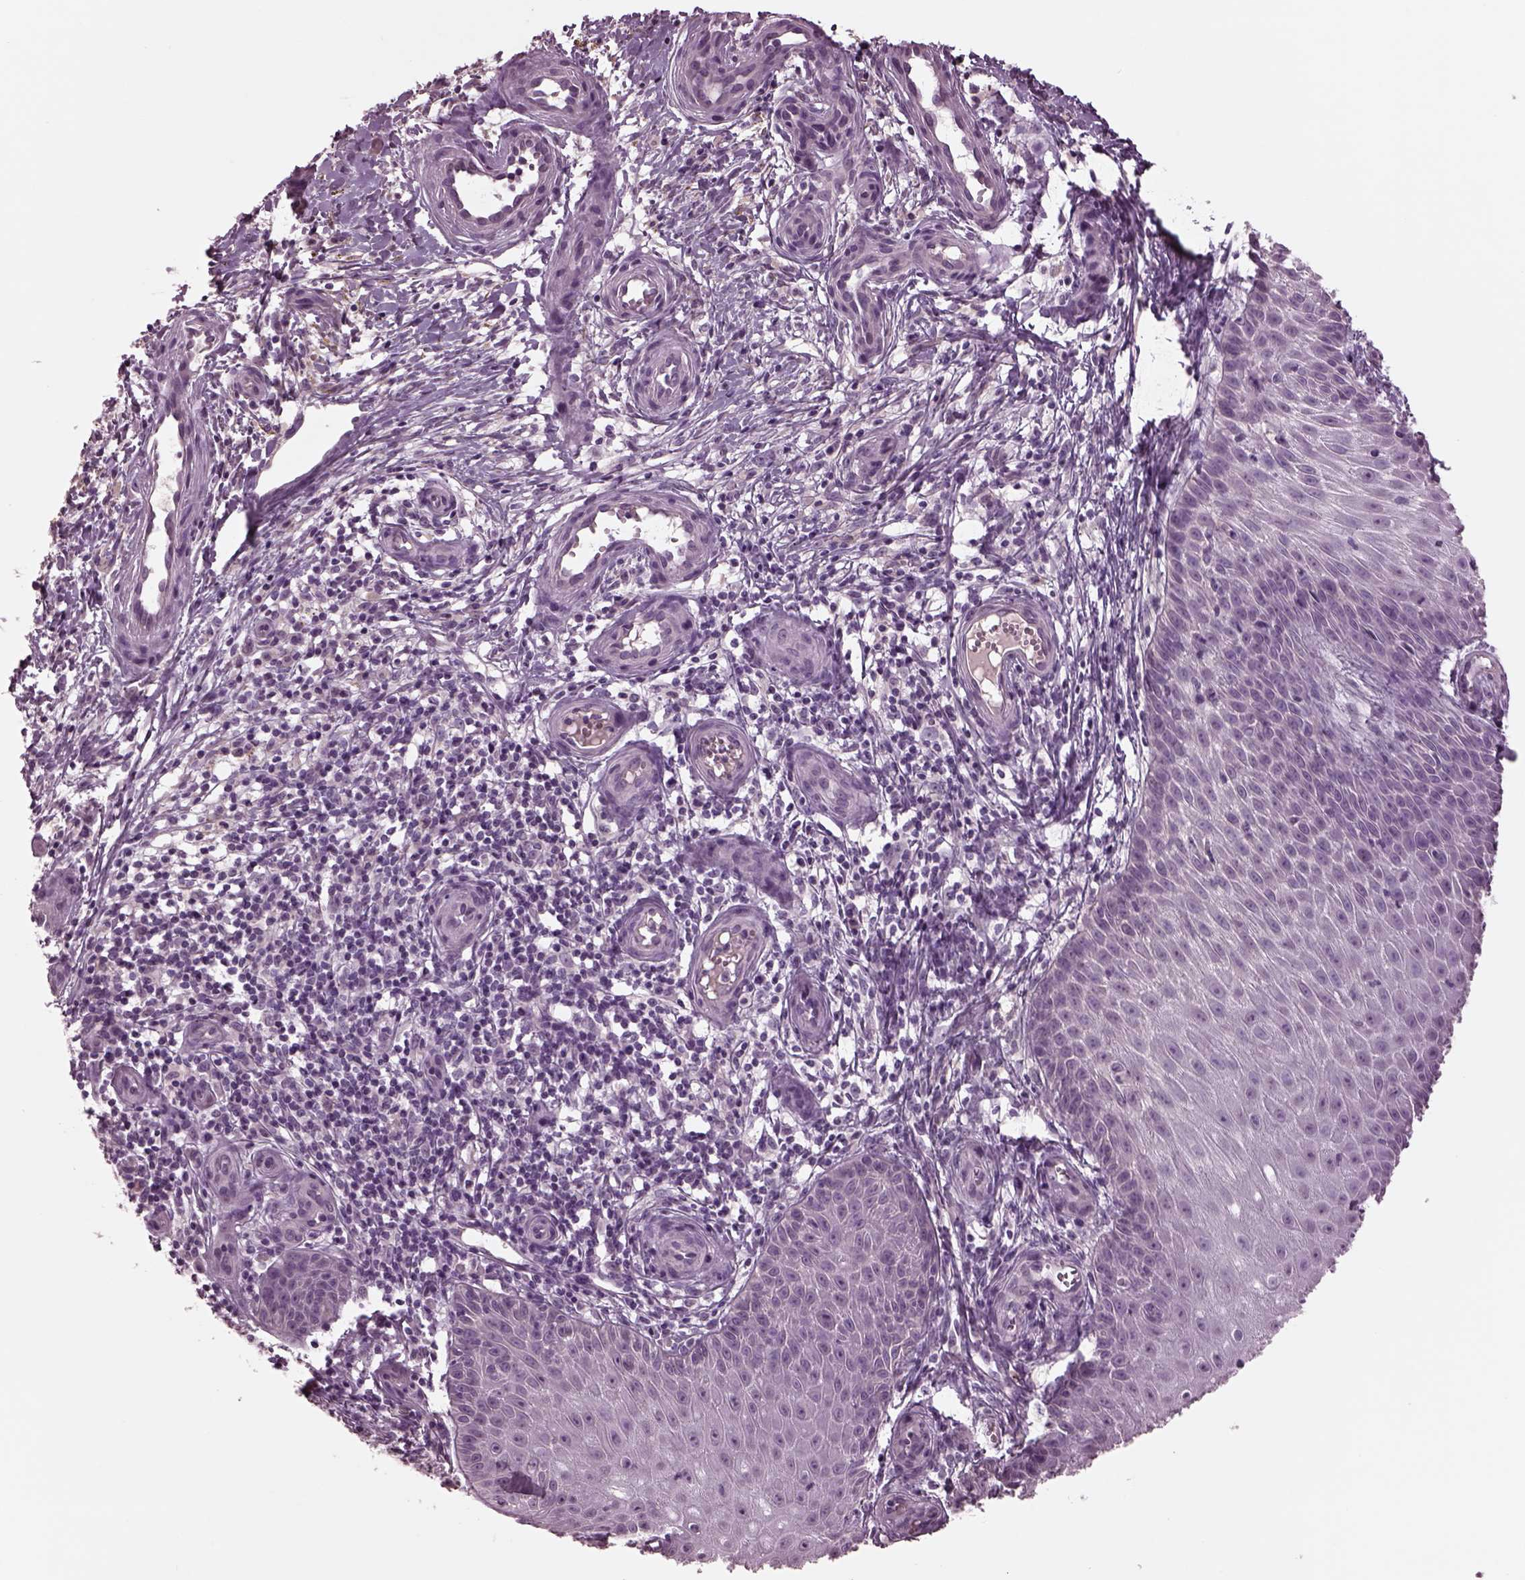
{"staining": {"intensity": "negative", "quantity": "none", "location": "none"}, "tissue": "melanoma", "cell_type": "Tumor cells", "image_type": "cancer", "snomed": [{"axis": "morphology", "description": "Malignant melanoma, NOS"}, {"axis": "topography", "description": "Skin"}], "caption": "A high-resolution micrograph shows immunohistochemistry (IHC) staining of melanoma, which demonstrates no significant expression in tumor cells.", "gene": "CLCN4", "patient": {"sex": "female", "age": 53}}